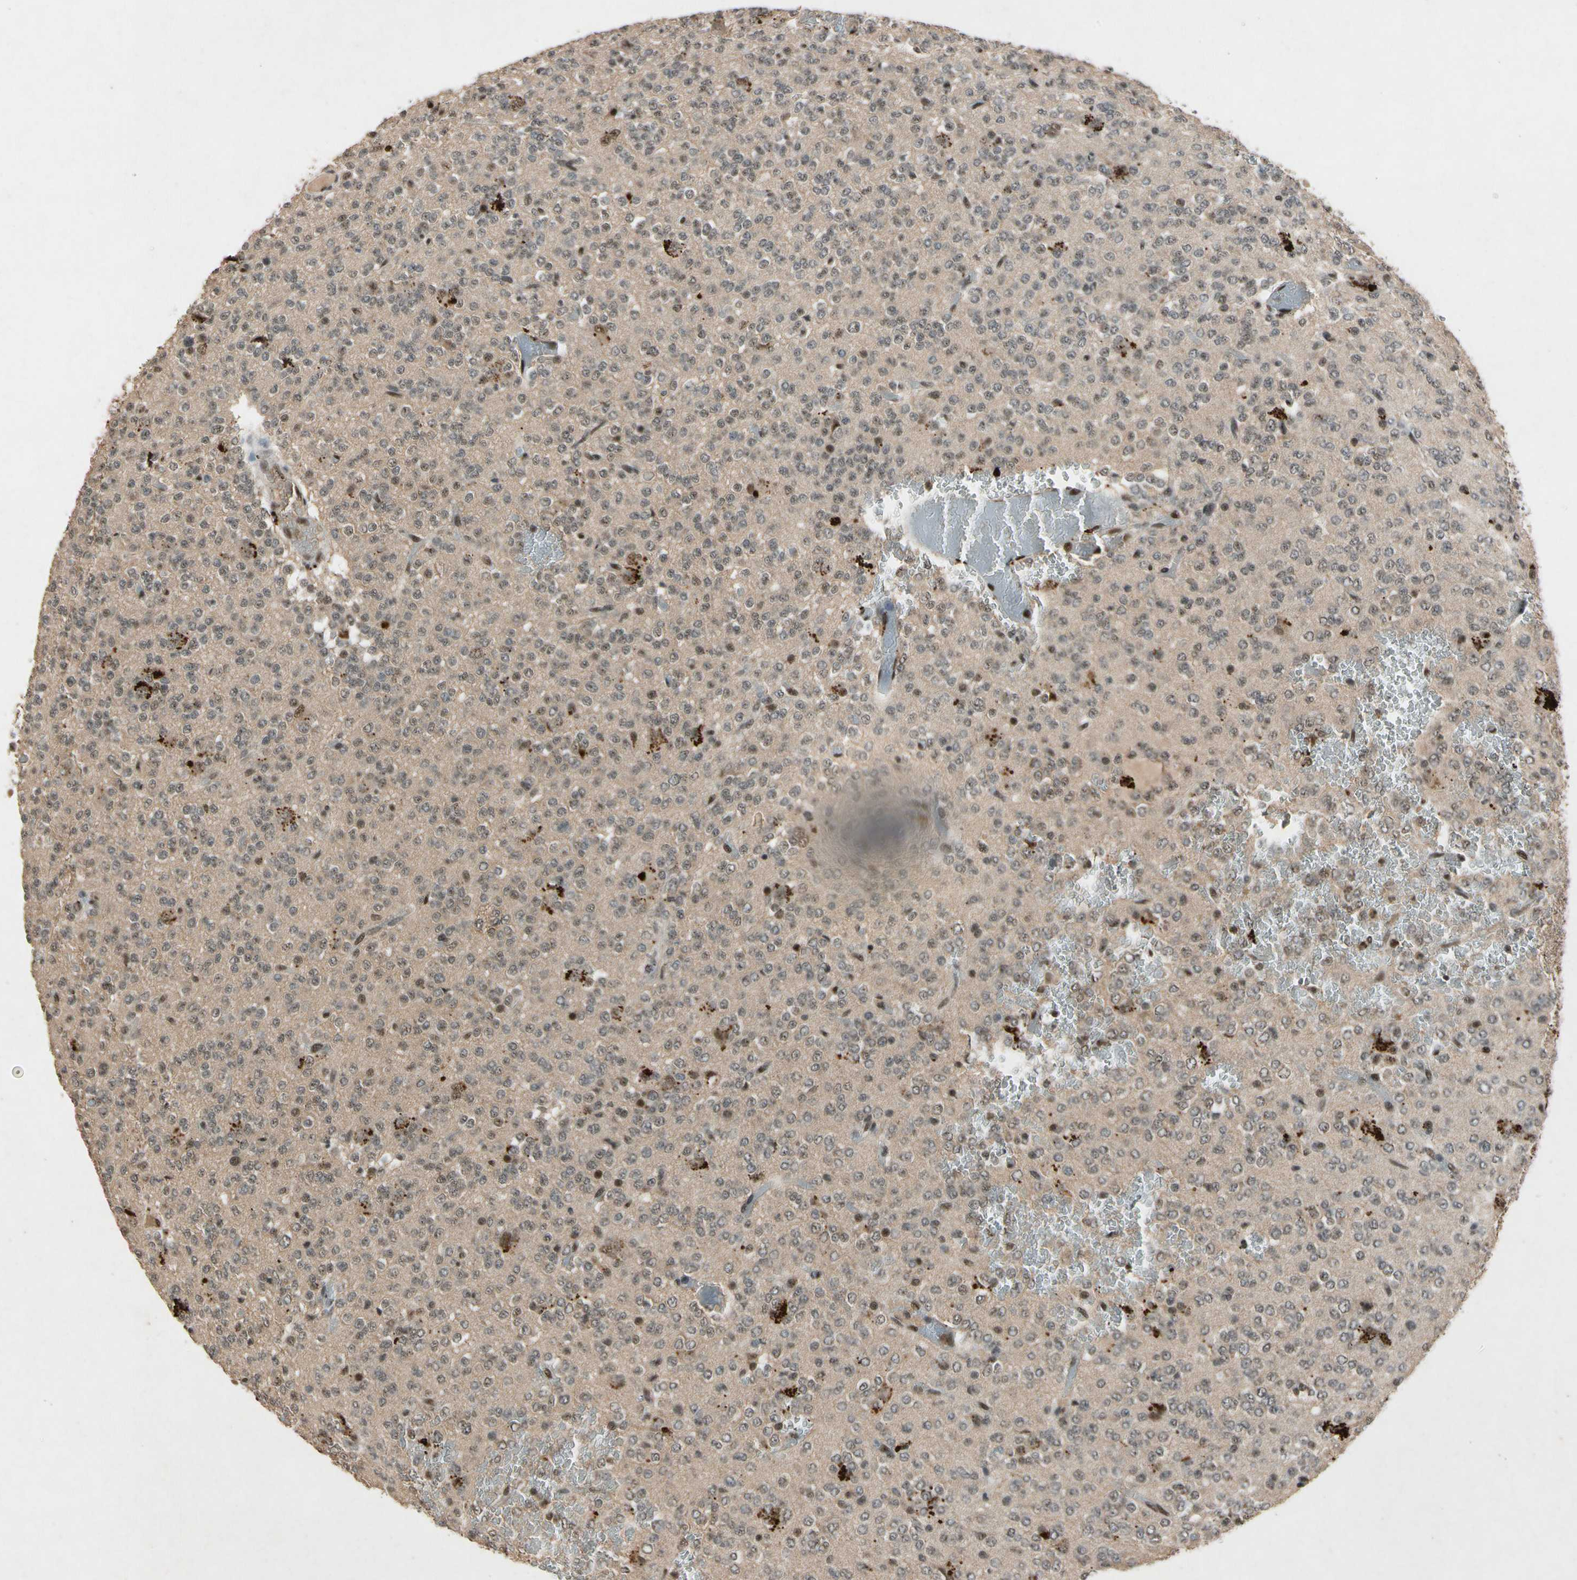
{"staining": {"intensity": "weak", "quantity": ">75%", "location": "nuclear"}, "tissue": "glioma", "cell_type": "Tumor cells", "image_type": "cancer", "snomed": [{"axis": "morphology", "description": "Glioma, malignant, Low grade"}, {"axis": "topography", "description": "Brain"}], "caption": "The micrograph displays a brown stain indicating the presence of a protein in the nuclear of tumor cells in low-grade glioma (malignant).", "gene": "PML", "patient": {"sex": "male", "age": 38}}